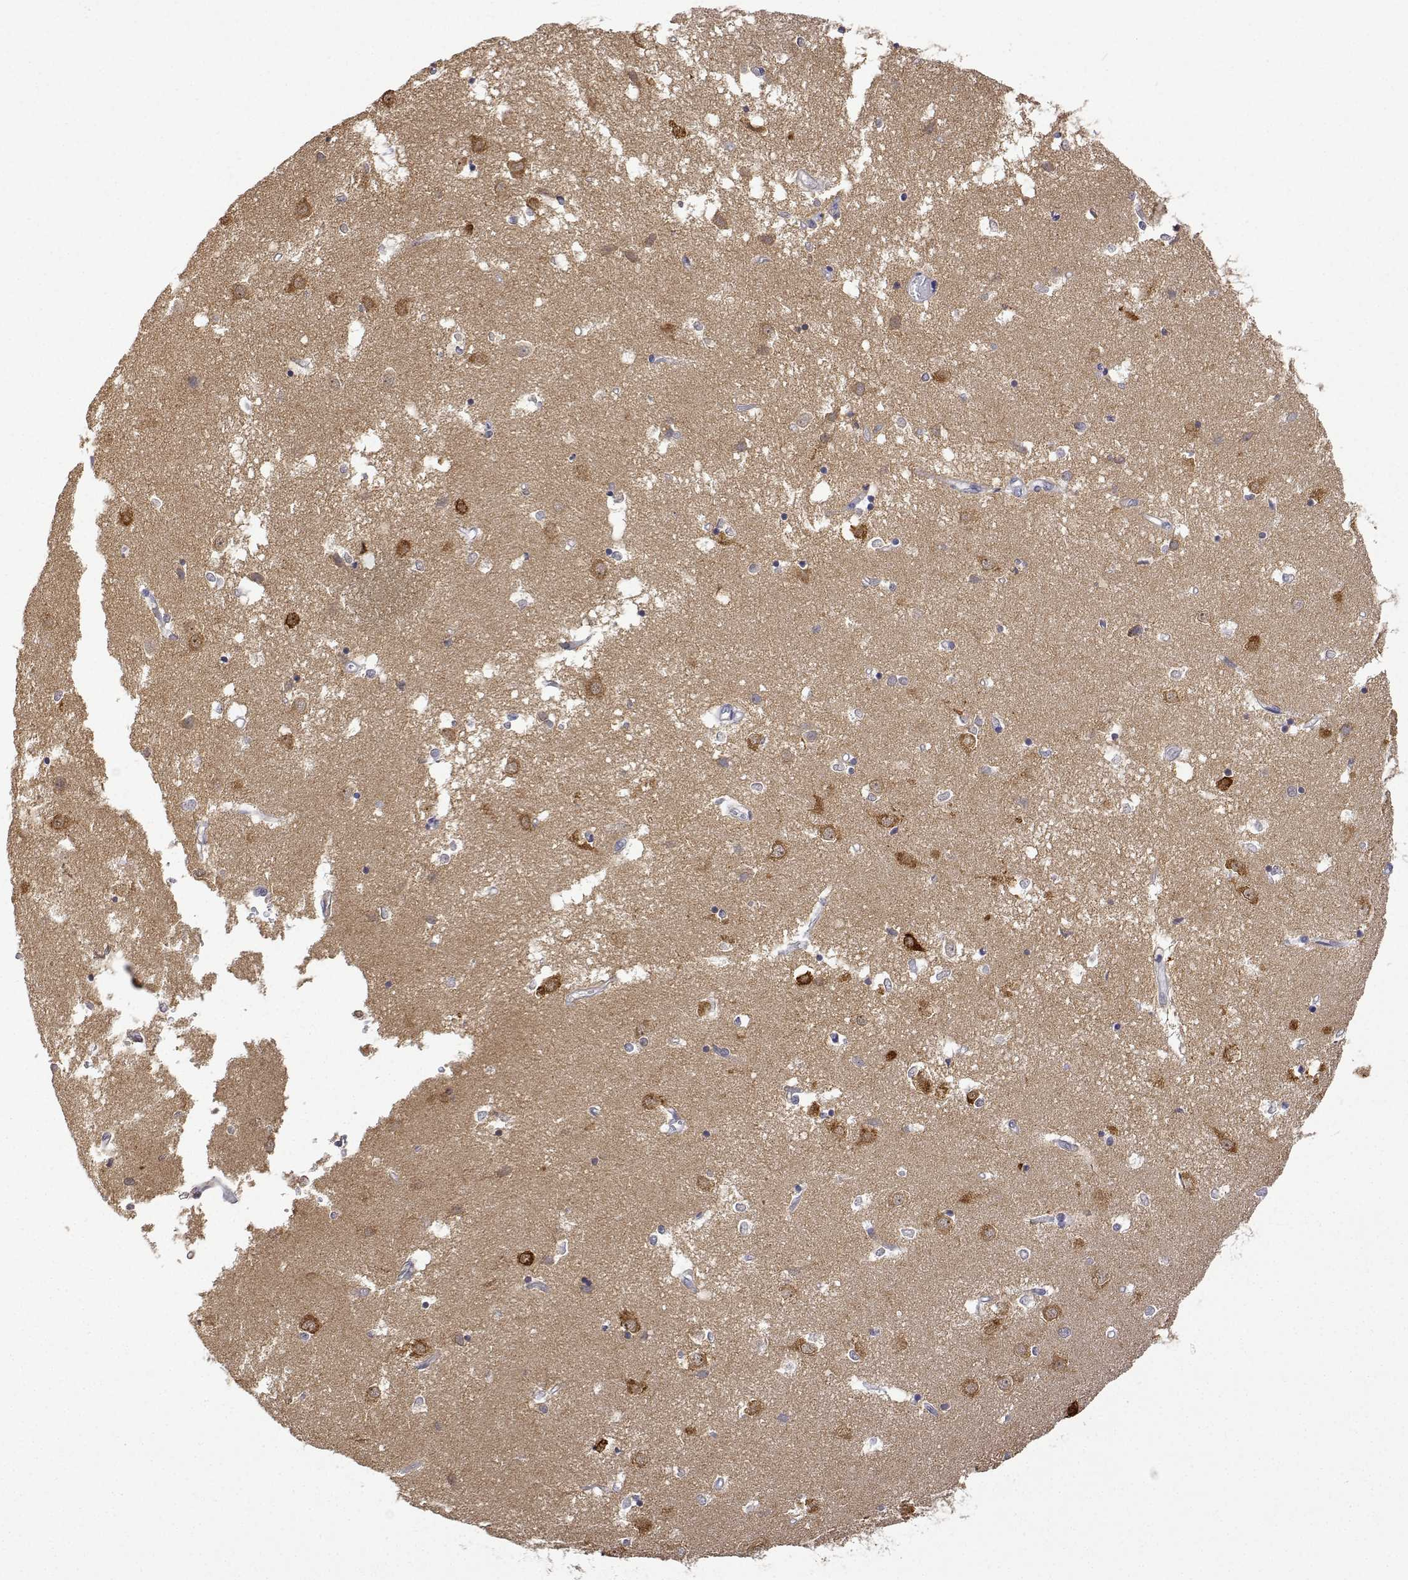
{"staining": {"intensity": "weak", "quantity": "<25%", "location": "cytoplasmic/membranous"}, "tissue": "caudate", "cell_type": "Glial cells", "image_type": "normal", "snomed": [{"axis": "morphology", "description": "Normal tissue, NOS"}, {"axis": "topography", "description": "Lateral ventricle wall"}], "caption": "IHC image of unremarkable caudate: human caudate stained with DAB (3,3'-diaminobenzidine) demonstrates no significant protein positivity in glial cells.", "gene": "PLCB1", "patient": {"sex": "male", "age": 54}}